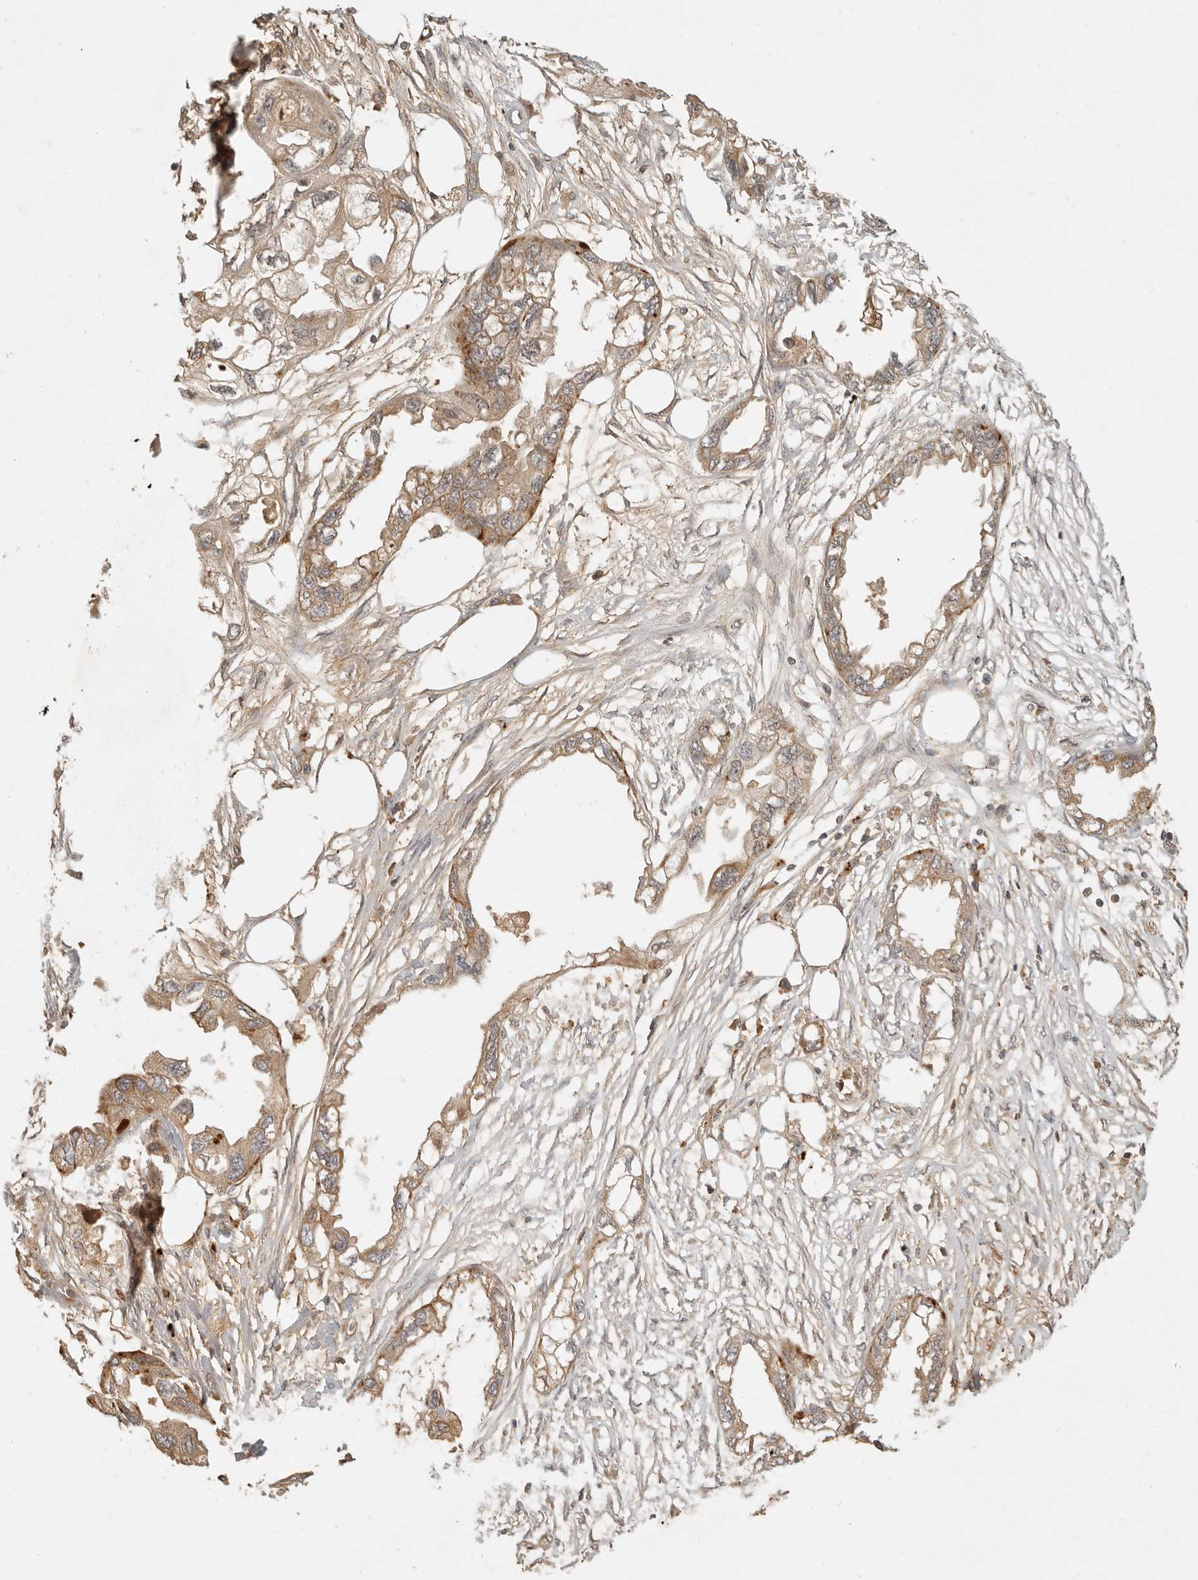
{"staining": {"intensity": "moderate", "quantity": ">75%", "location": "cytoplasmic/membranous"}, "tissue": "endometrial cancer", "cell_type": "Tumor cells", "image_type": "cancer", "snomed": [{"axis": "morphology", "description": "Adenocarcinoma, NOS"}, {"axis": "morphology", "description": "Adenocarcinoma, metastatic, NOS"}, {"axis": "topography", "description": "Adipose tissue"}, {"axis": "topography", "description": "Endometrium"}], "caption": "Tumor cells reveal medium levels of moderate cytoplasmic/membranous expression in about >75% of cells in human endometrial cancer (metastatic adenocarcinoma).", "gene": "ANKRD61", "patient": {"sex": "female", "age": 67}}